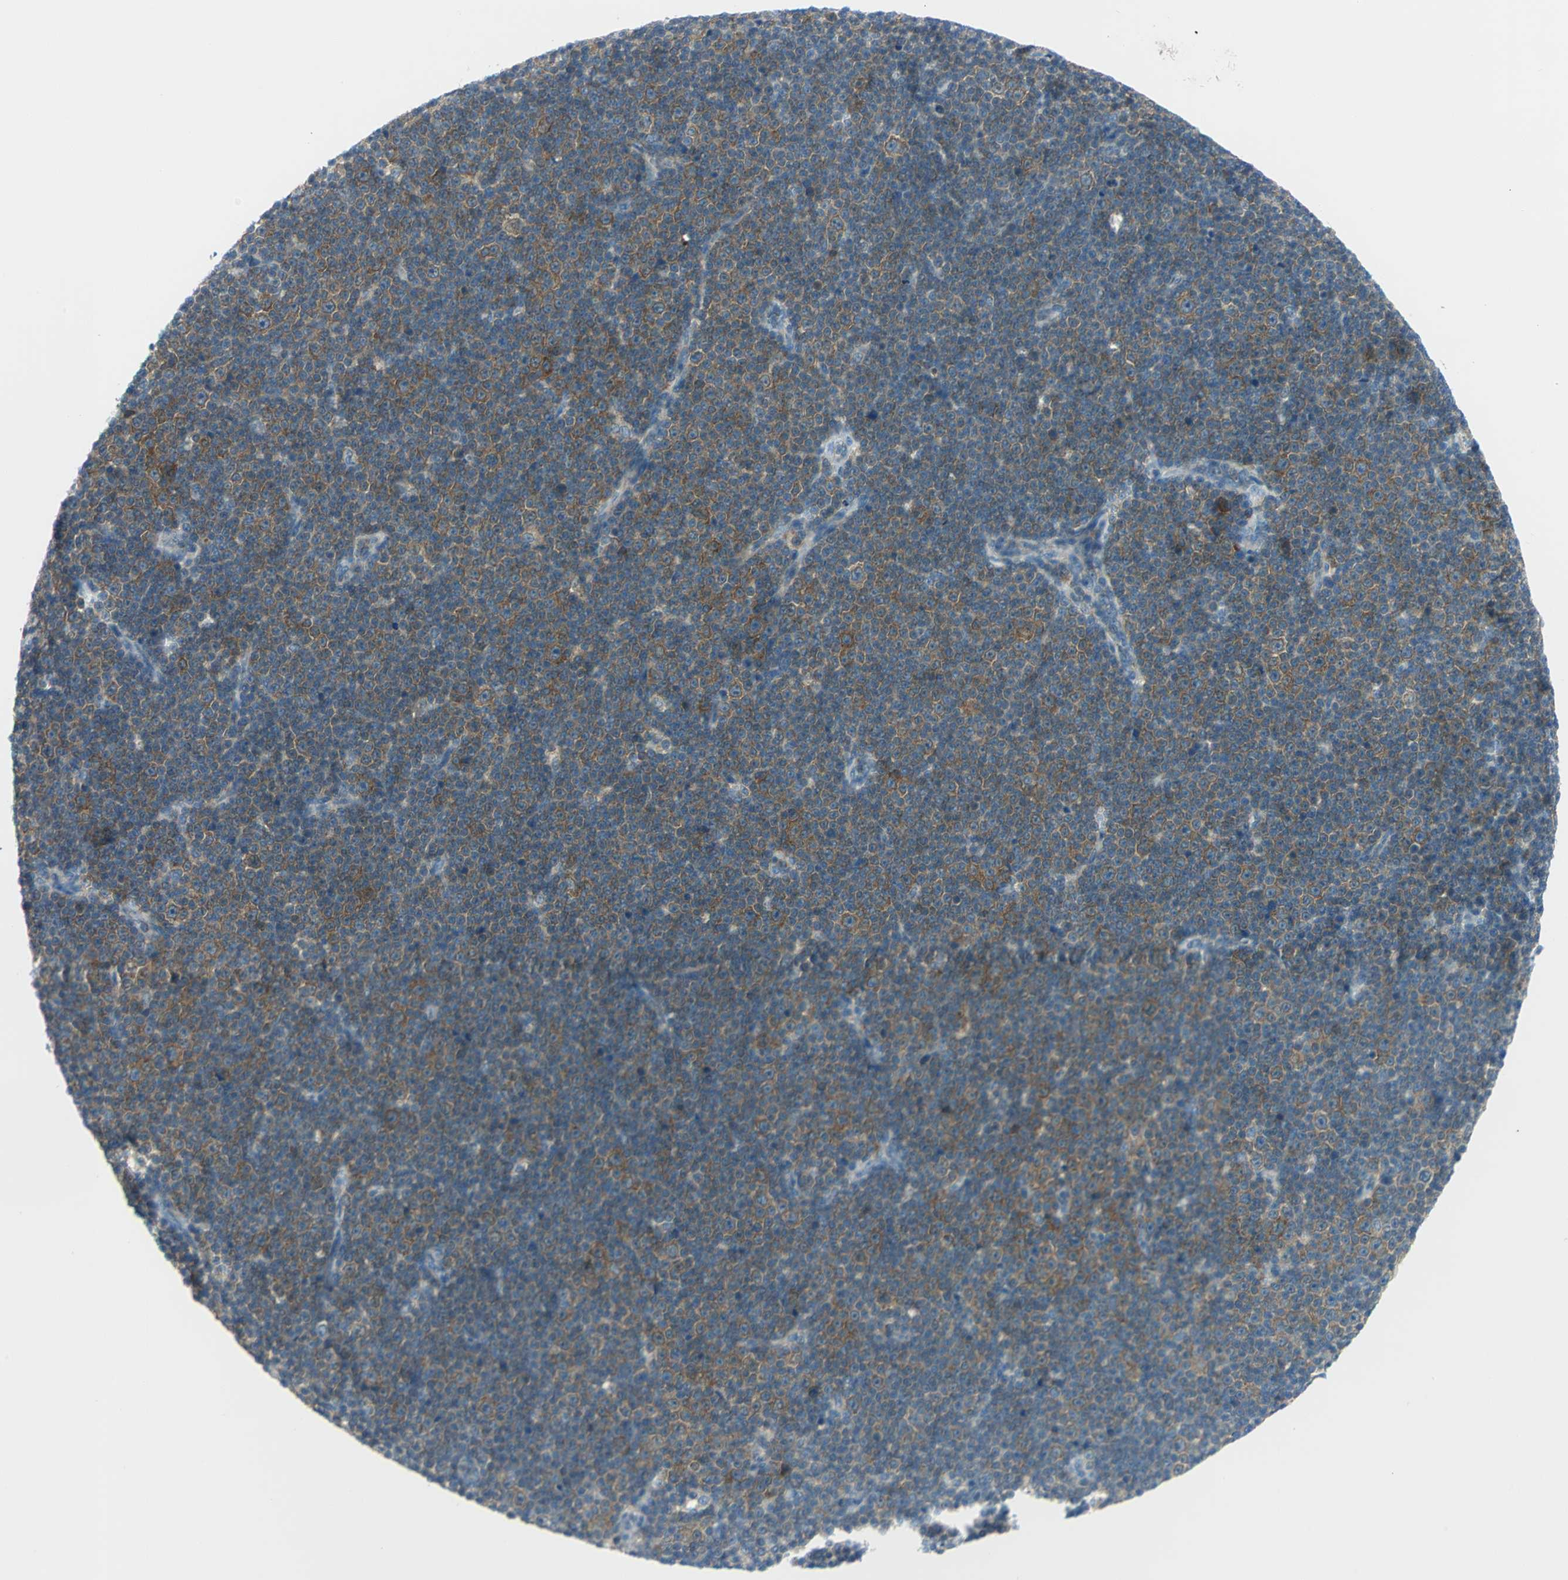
{"staining": {"intensity": "moderate", "quantity": "25%-75%", "location": "cytoplasmic/membranous"}, "tissue": "lymphoma", "cell_type": "Tumor cells", "image_type": "cancer", "snomed": [{"axis": "morphology", "description": "Malignant lymphoma, non-Hodgkin's type, Low grade"}, {"axis": "topography", "description": "Lymph node"}], "caption": "Malignant lymphoma, non-Hodgkin's type (low-grade) stained with a brown dye shows moderate cytoplasmic/membranous positive expression in about 25%-75% of tumor cells.", "gene": "ALDOA", "patient": {"sex": "female", "age": 67}}